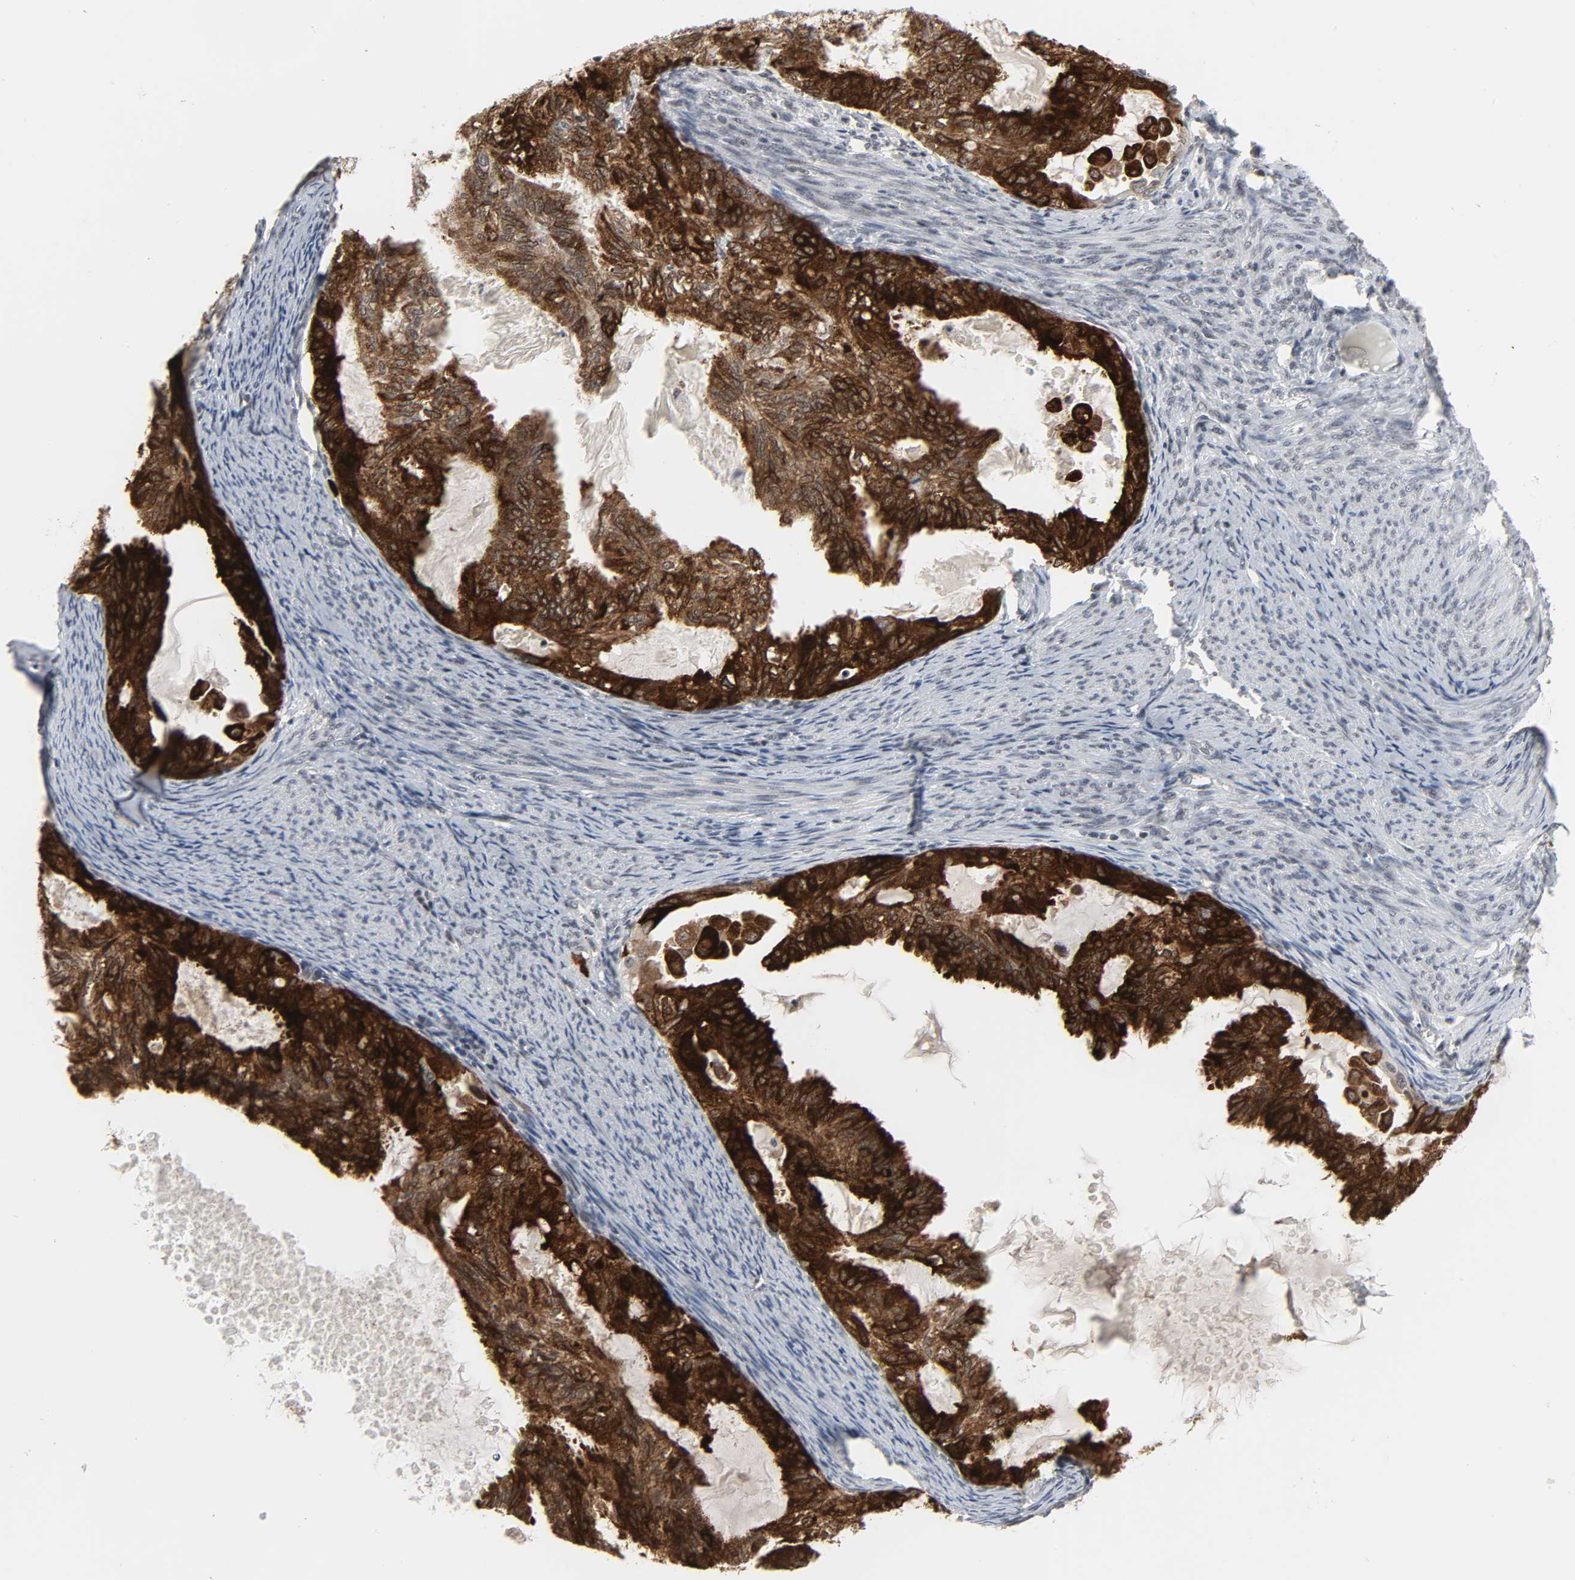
{"staining": {"intensity": "strong", "quantity": ">75%", "location": "cytoplasmic/membranous"}, "tissue": "cervical cancer", "cell_type": "Tumor cells", "image_type": "cancer", "snomed": [{"axis": "morphology", "description": "Normal tissue, NOS"}, {"axis": "morphology", "description": "Adenocarcinoma, NOS"}, {"axis": "topography", "description": "Cervix"}, {"axis": "topography", "description": "Endometrium"}], "caption": "IHC (DAB (3,3'-diaminobenzidine)) staining of human cervical cancer demonstrates strong cytoplasmic/membranous protein staining in about >75% of tumor cells.", "gene": "MUC1", "patient": {"sex": "female", "age": 86}}